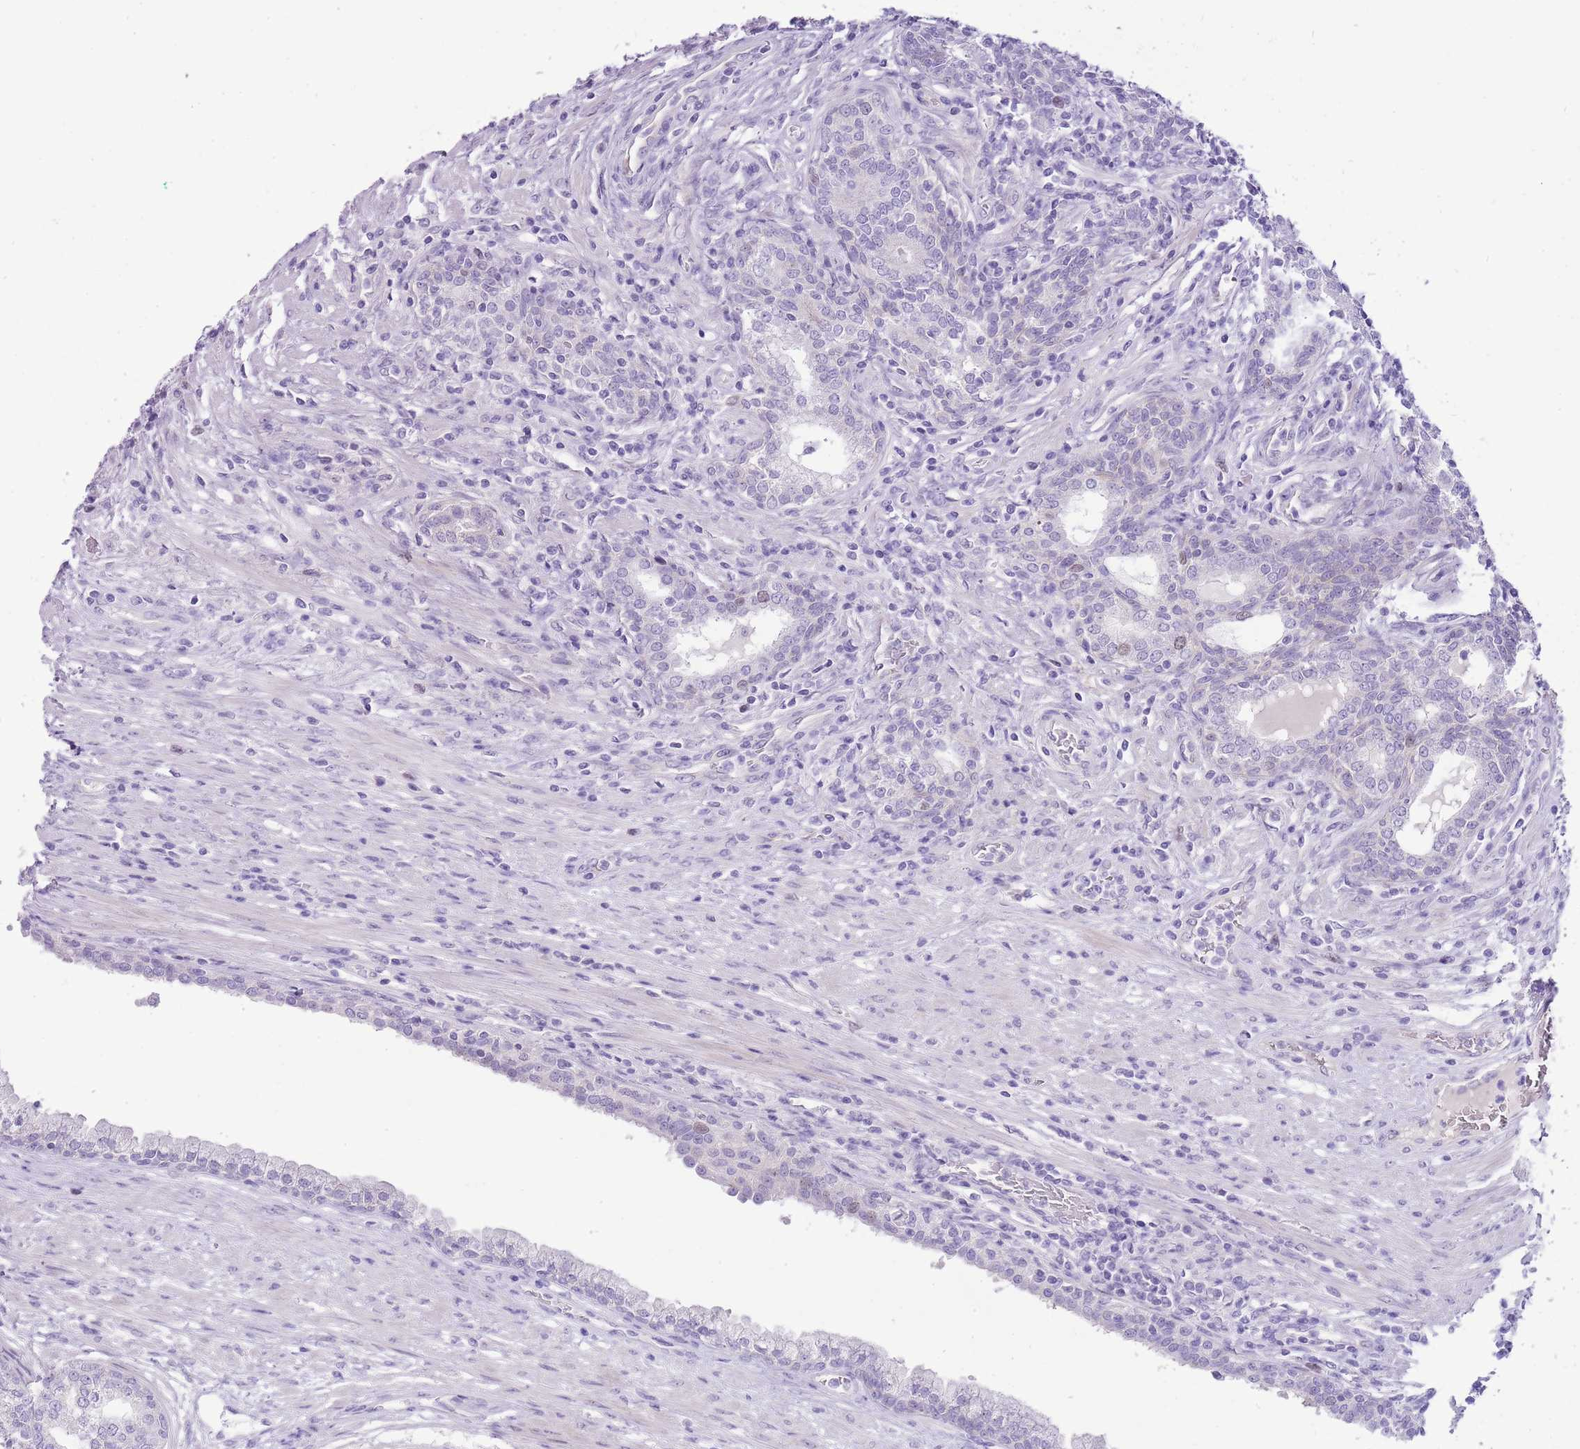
{"staining": {"intensity": "negative", "quantity": "none", "location": "none"}, "tissue": "prostate cancer", "cell_type": "Tumor cells", "image_type": "cancer", "snomed": [{"axis": "morphology", "description": "Adenocarcinoma, High grade"}, {"axis": "topography", "description": "Prostate"}], "caption": "Immunohistochemical staining of adenocarcinoma (high-grade) (prostate) shows no significant expression in tumor cells.", "gene": "FBRSL1", "patient": {"sex": "male", "age": 67}}